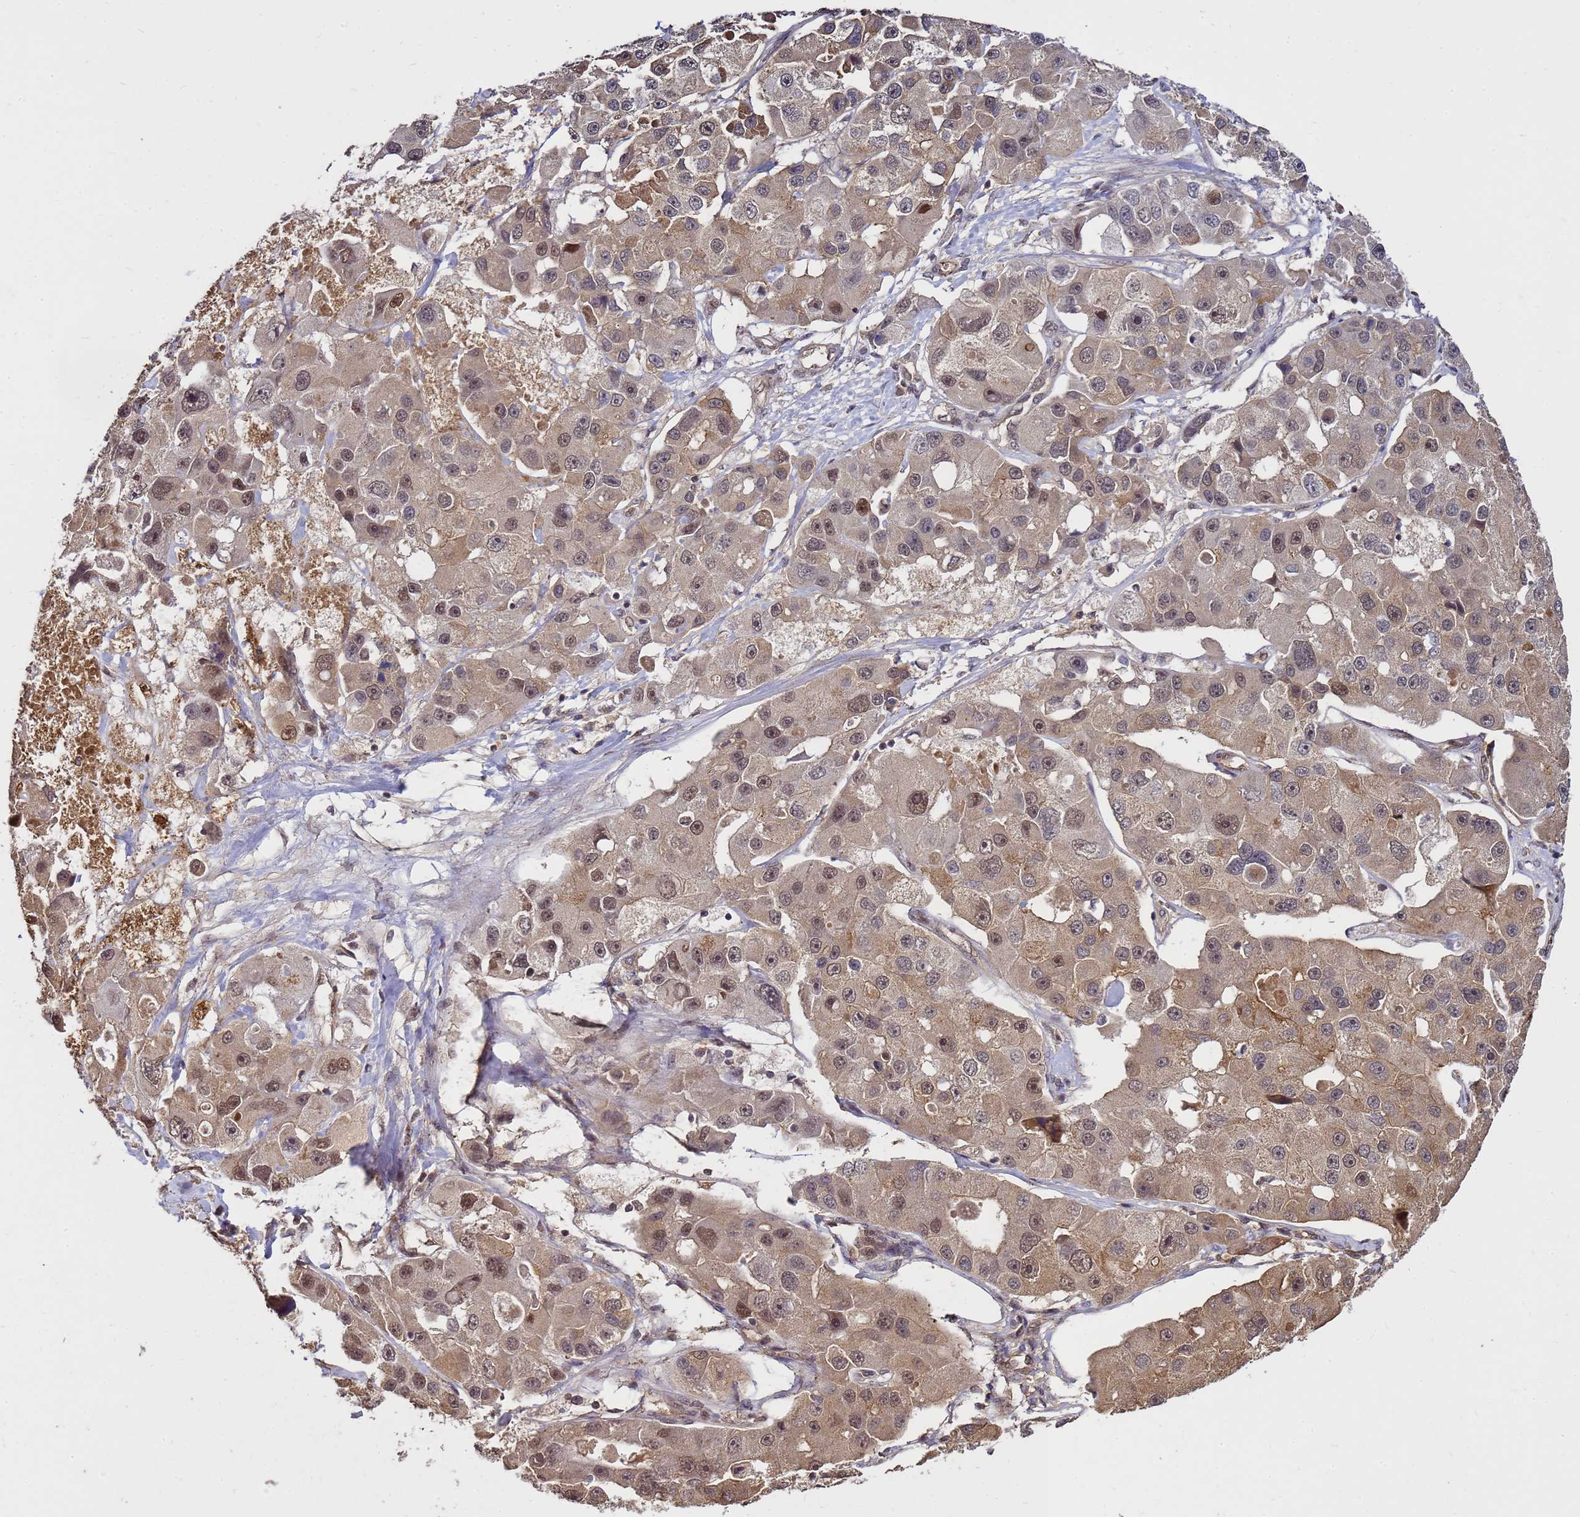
{"staining": {"intensity": "weak", "quantity": ">75%", "location": "cytoplasmic/membranous,nuclear"}, "tissue": "lung cancer", "cell_type": "Tumor cells", "image_type": "cancer", "snomed": [{"axis": "morphology", "description": "Adenocarcinoma, NOS"}, {"axis": "topography", "description": "Lung"}], "caption": "This is a histology image of immunohistochemistry staining of adenocarcinoma (lung), which shows weak positivity in the cytoplasmic/membranous and nuclear of tumor cells.", "gene": "CRBN", "patient": {"sex": "female", "age": 54}}